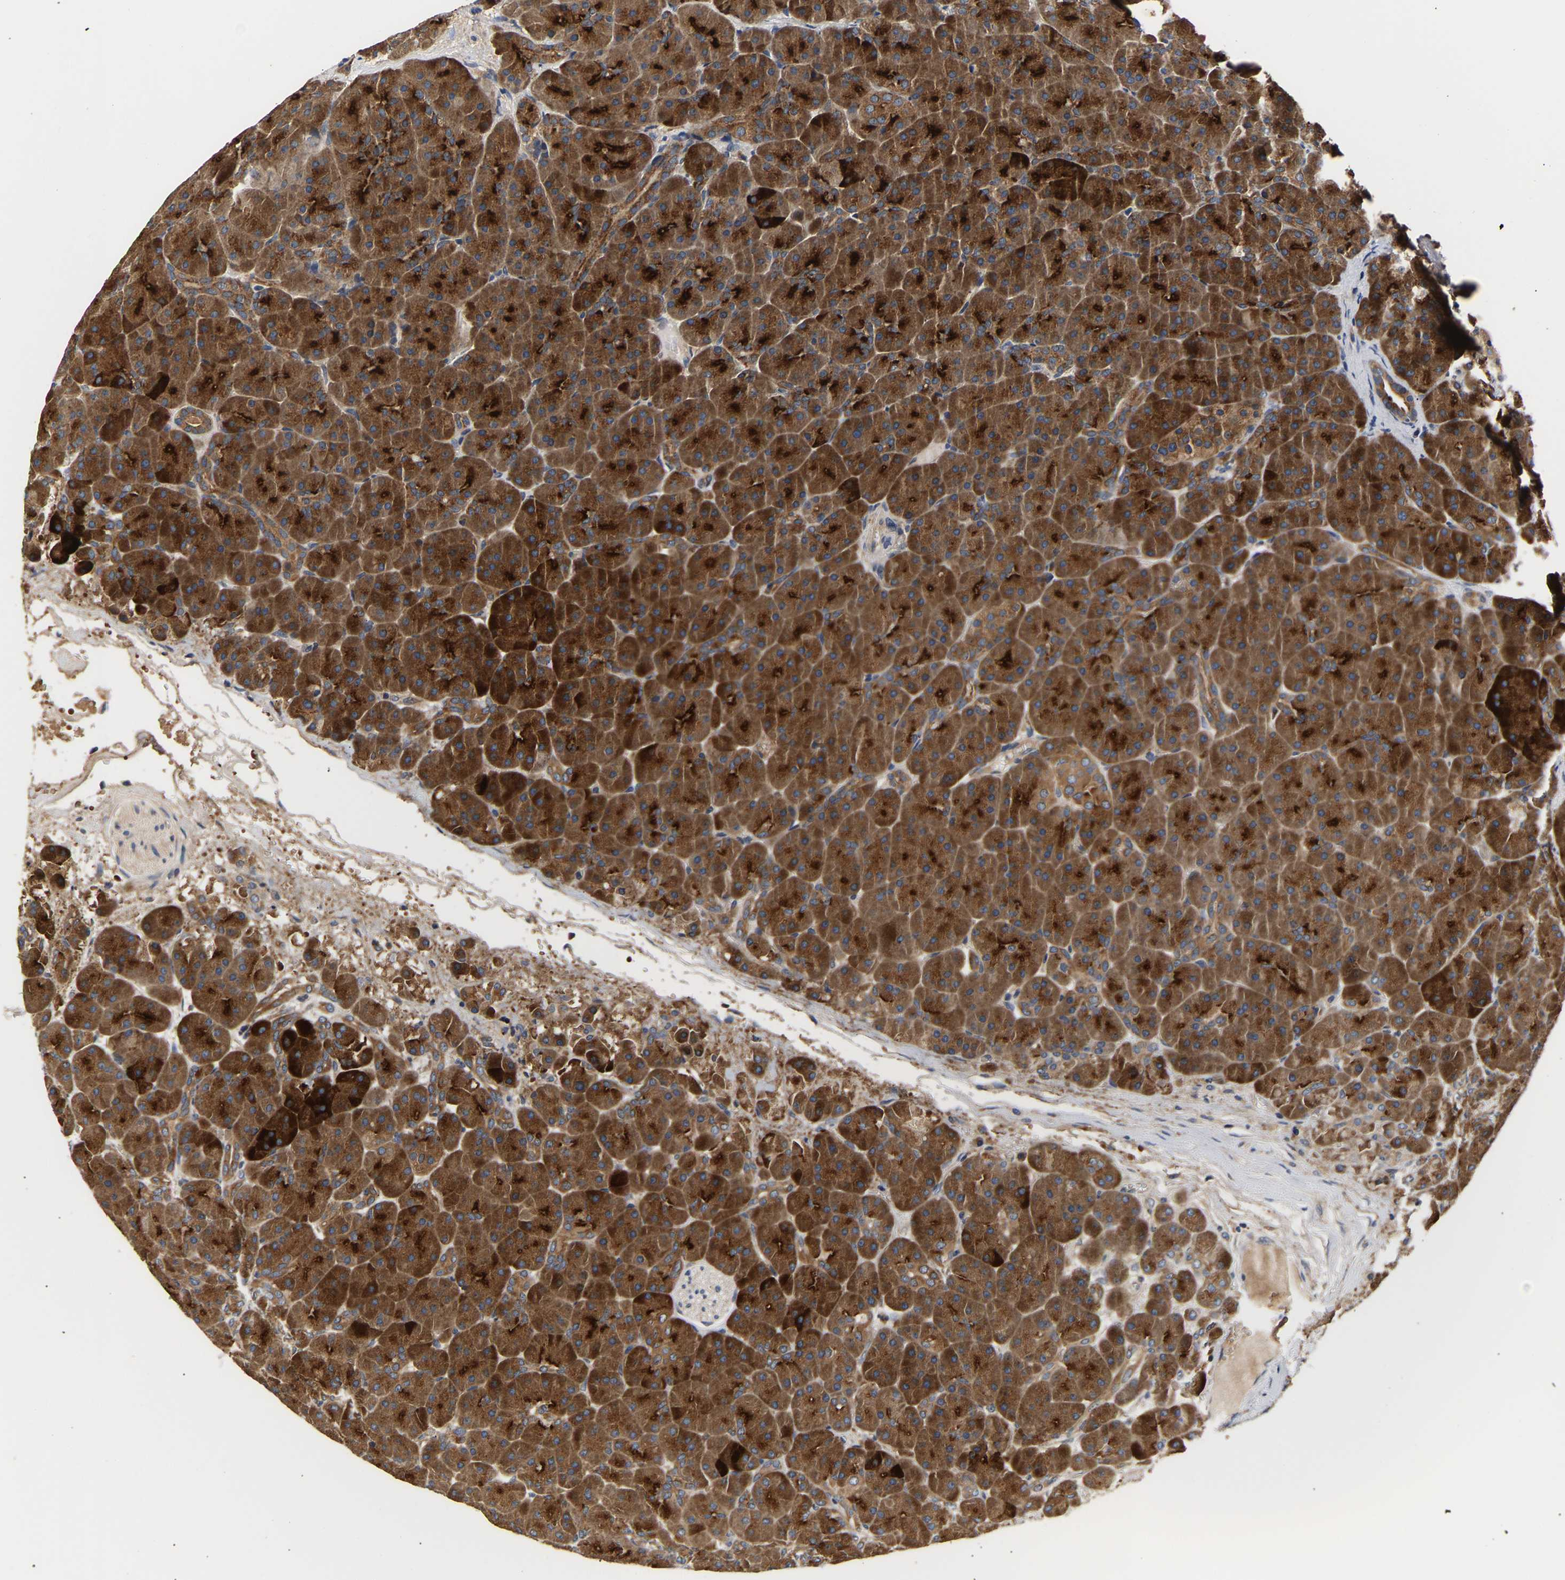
{"staining": {"intensity": "strong", "quantity": ">75%", "location": "cytoplasmic/membranous"}, "tissue": "pancreas", "cell_type": "Exocrine glandular cells", "image_type": "normal", "snomed": [{"axis": "morphology", "description": "Normal tissue, NOS"}, {"axis": "topography", "description": "Pancreas"}], "caption": "Immunohistochemistry (IHC) (DAB) staining of unremarkable human pancreas displays strong cytoplasmic/membranous protein staining in approximately >75% of exocrine glandular cells. (IHC, brightfield microscopy, high magnification).", "gene": "LRBA", "patient": {"sex": "male", "age": 66}}